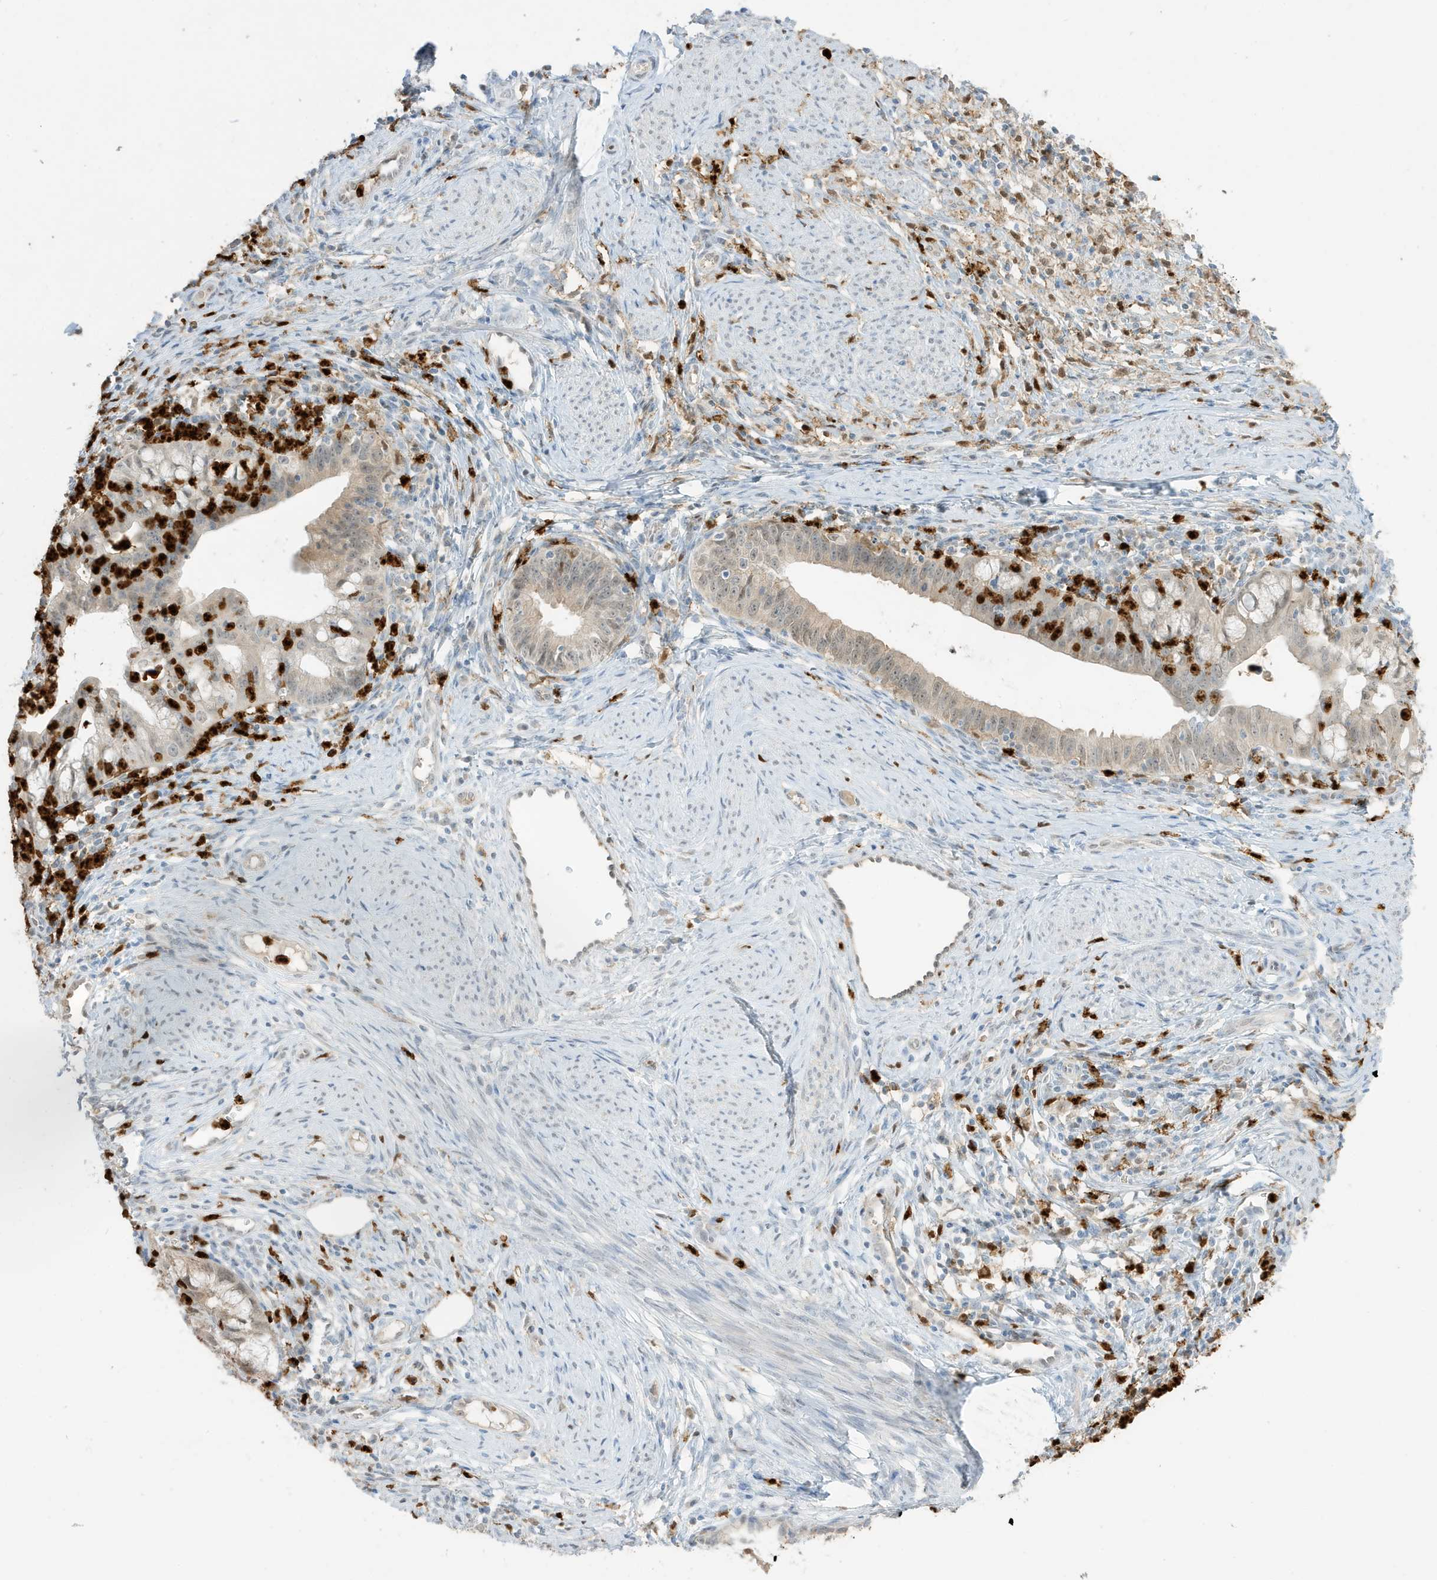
{"staining": {"intensity": "negative", "quantity": "none", "location": "none"}, "tissue": "cervical cancer", "cell_type": "Tumor cells", "image_type": "cancer", "snomed": [{"axis": "morphology", "description": "Adenocarcinoma, NOS"}, {"axis": "topography", "description": "Cervix"}], "caption": "Photomicrograph shows no significant protein expression in tumor cells of cervical cancer (adenocarcinoma).", "gene": "GCA", "patient": {"sex": "female", "age": 36}}